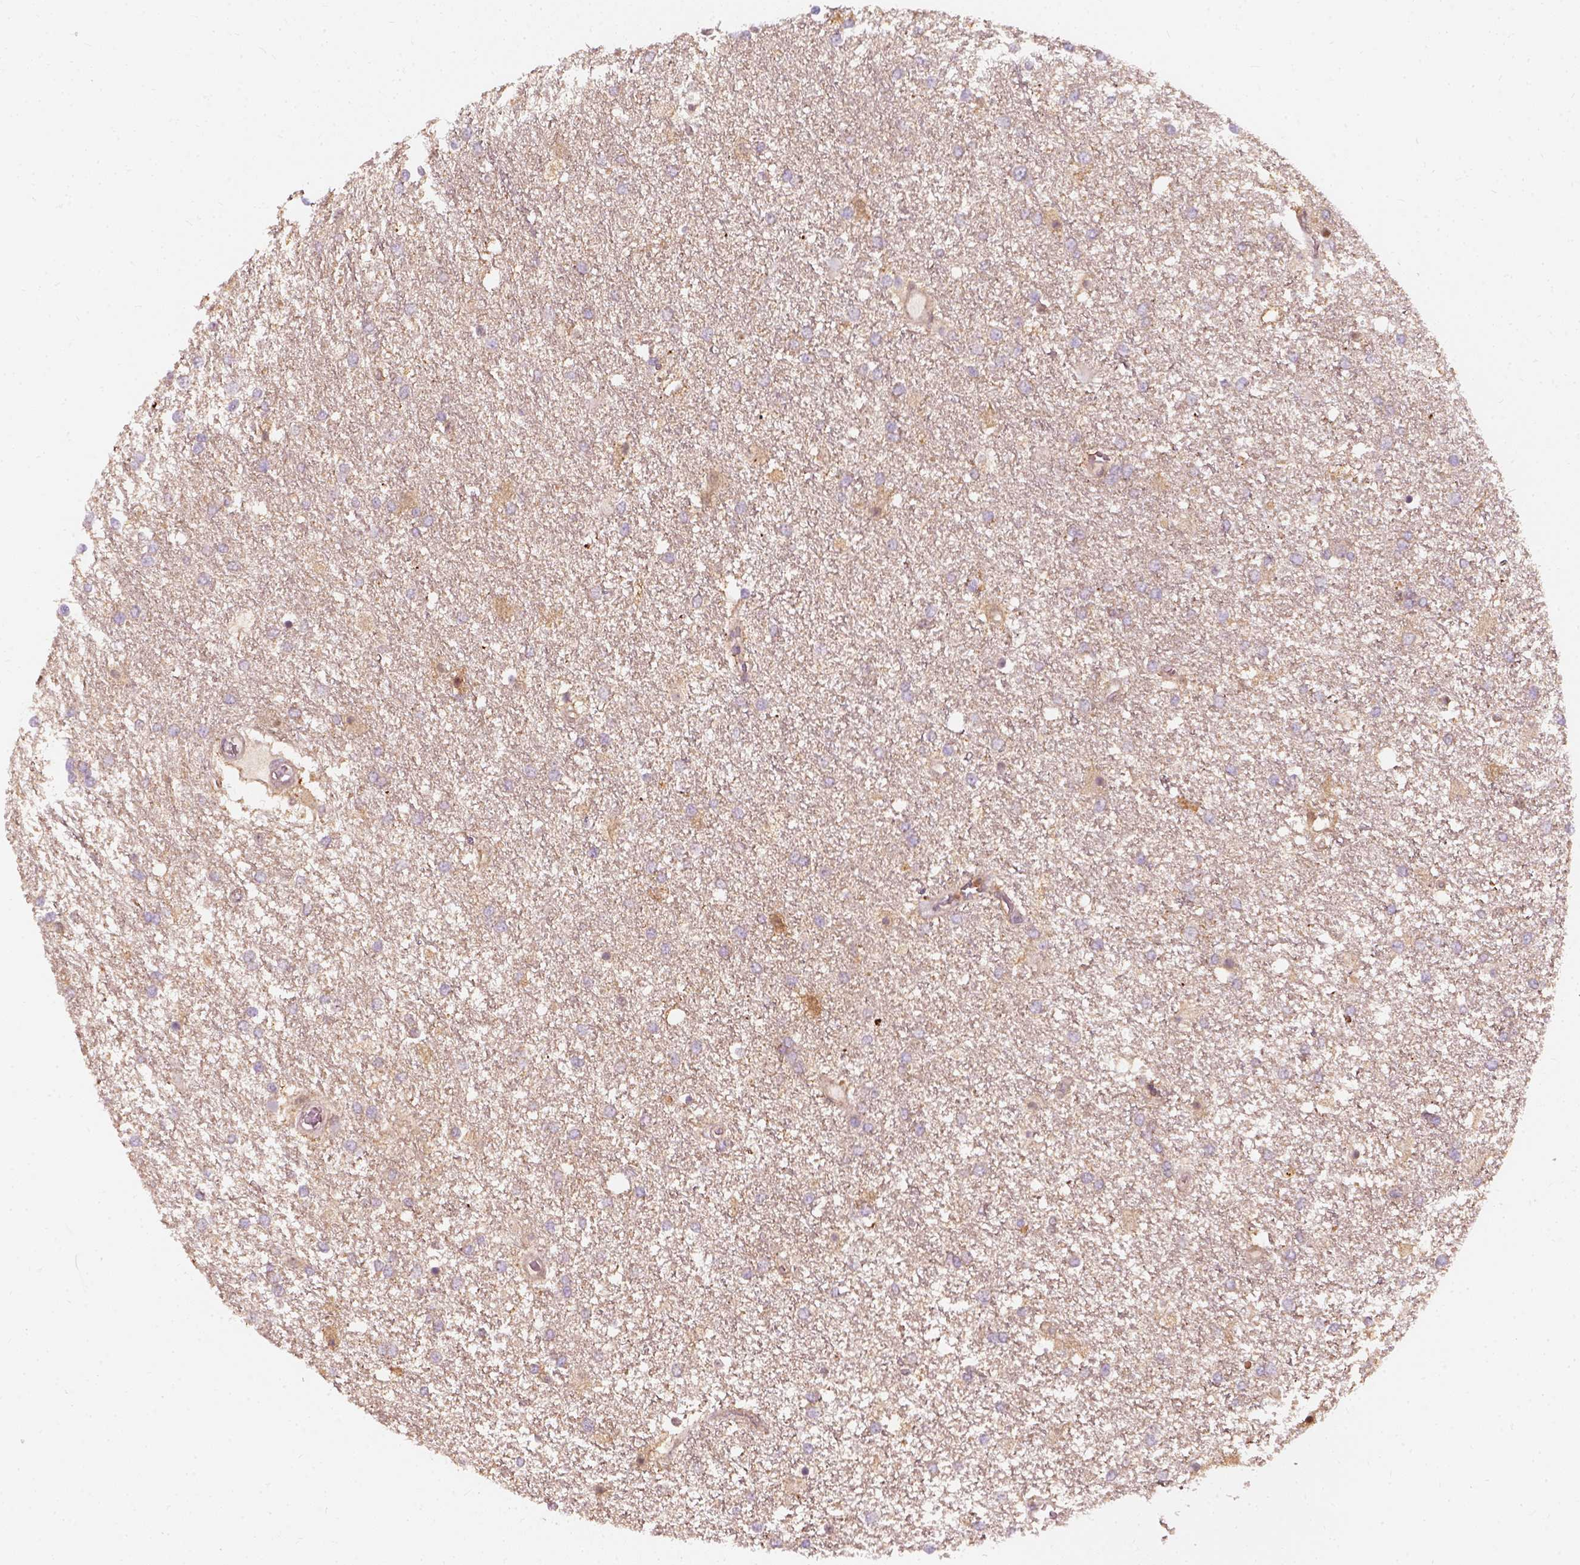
{"staining": {"intensity": "weak", "quantity": "25%-75%", "location": "cytoplasmic/membranous"}, "tissue": "glioma", "cell_type": "Tumor cells", "image_type": "cancer", "snomed": [{"axis": "morphology", "description": "Glioma, malignant, High grade"}, {"axis": "topography", "description": "Brain"}], "caption": "There is low levels of weak cytoplasmic/membranous positivity in tumor cells of glioma, as demonstrated by immunohistochemical staining (brown color).", "gene": "SQSTM1", "patient": {"sex": "female", "age": 61}}